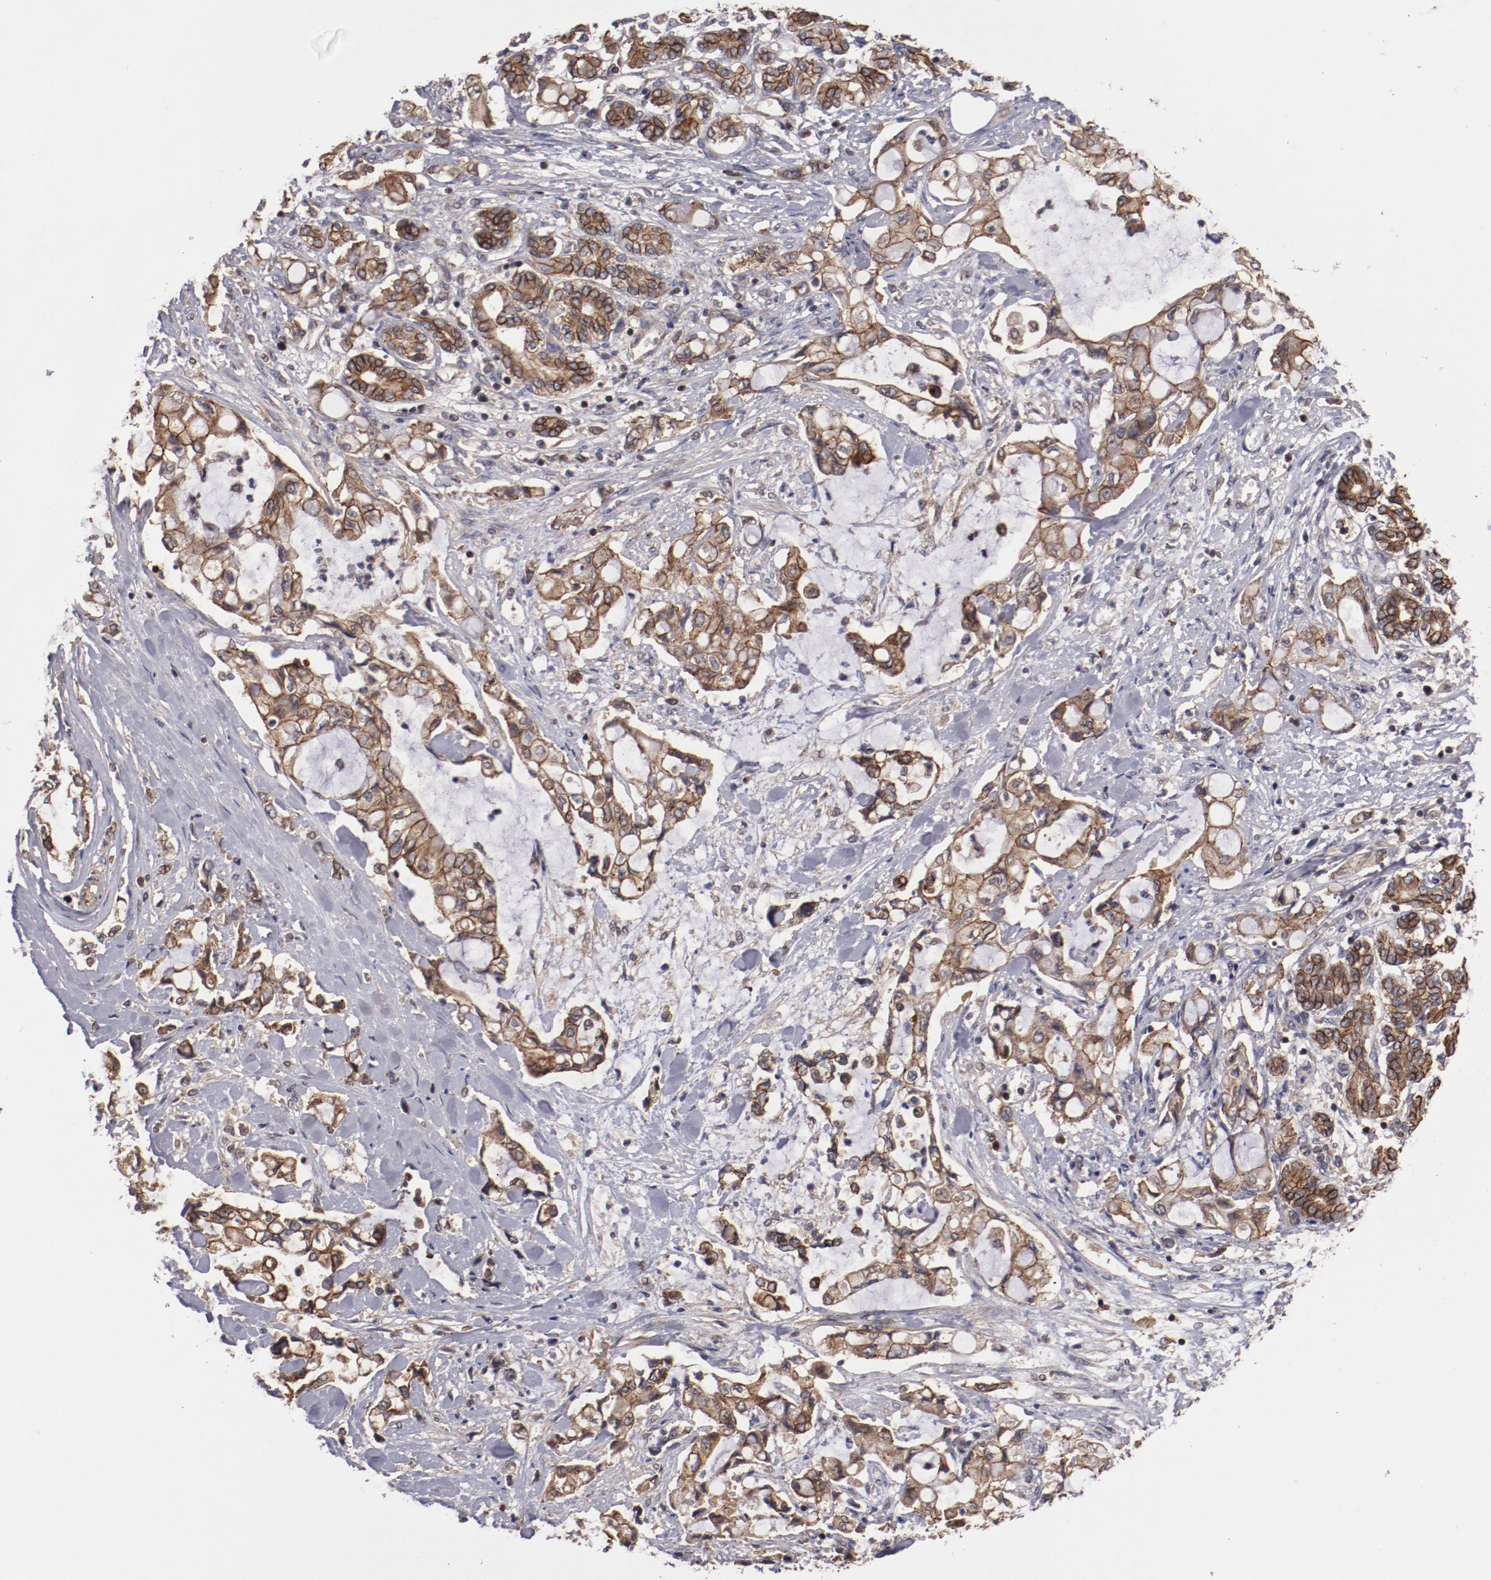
{"staining": {"intensity": "weak", "quantity": ">75%", "location": "cytoplasmic/membranous"}, "tissue": "pancreatic cancer", "cell_type": "Tumor cells", "image_type": "cancer", "snomed": [{"axis": "morphology", "description": "Adenocarcinoma, NOS"}, {"axis": "topography", "description": "Pancreas"}], "caption": "Protein staining demonstrates weak cytoplasmic/membranous expression in about >75% of tumor cells in pancreatic cancer (adenocarcinoma). (DAB = brown stain, brightfield microscopy at high magnification).", "gene": "RPS6KA6", "patient": {"sex": "female", "age": 70}}